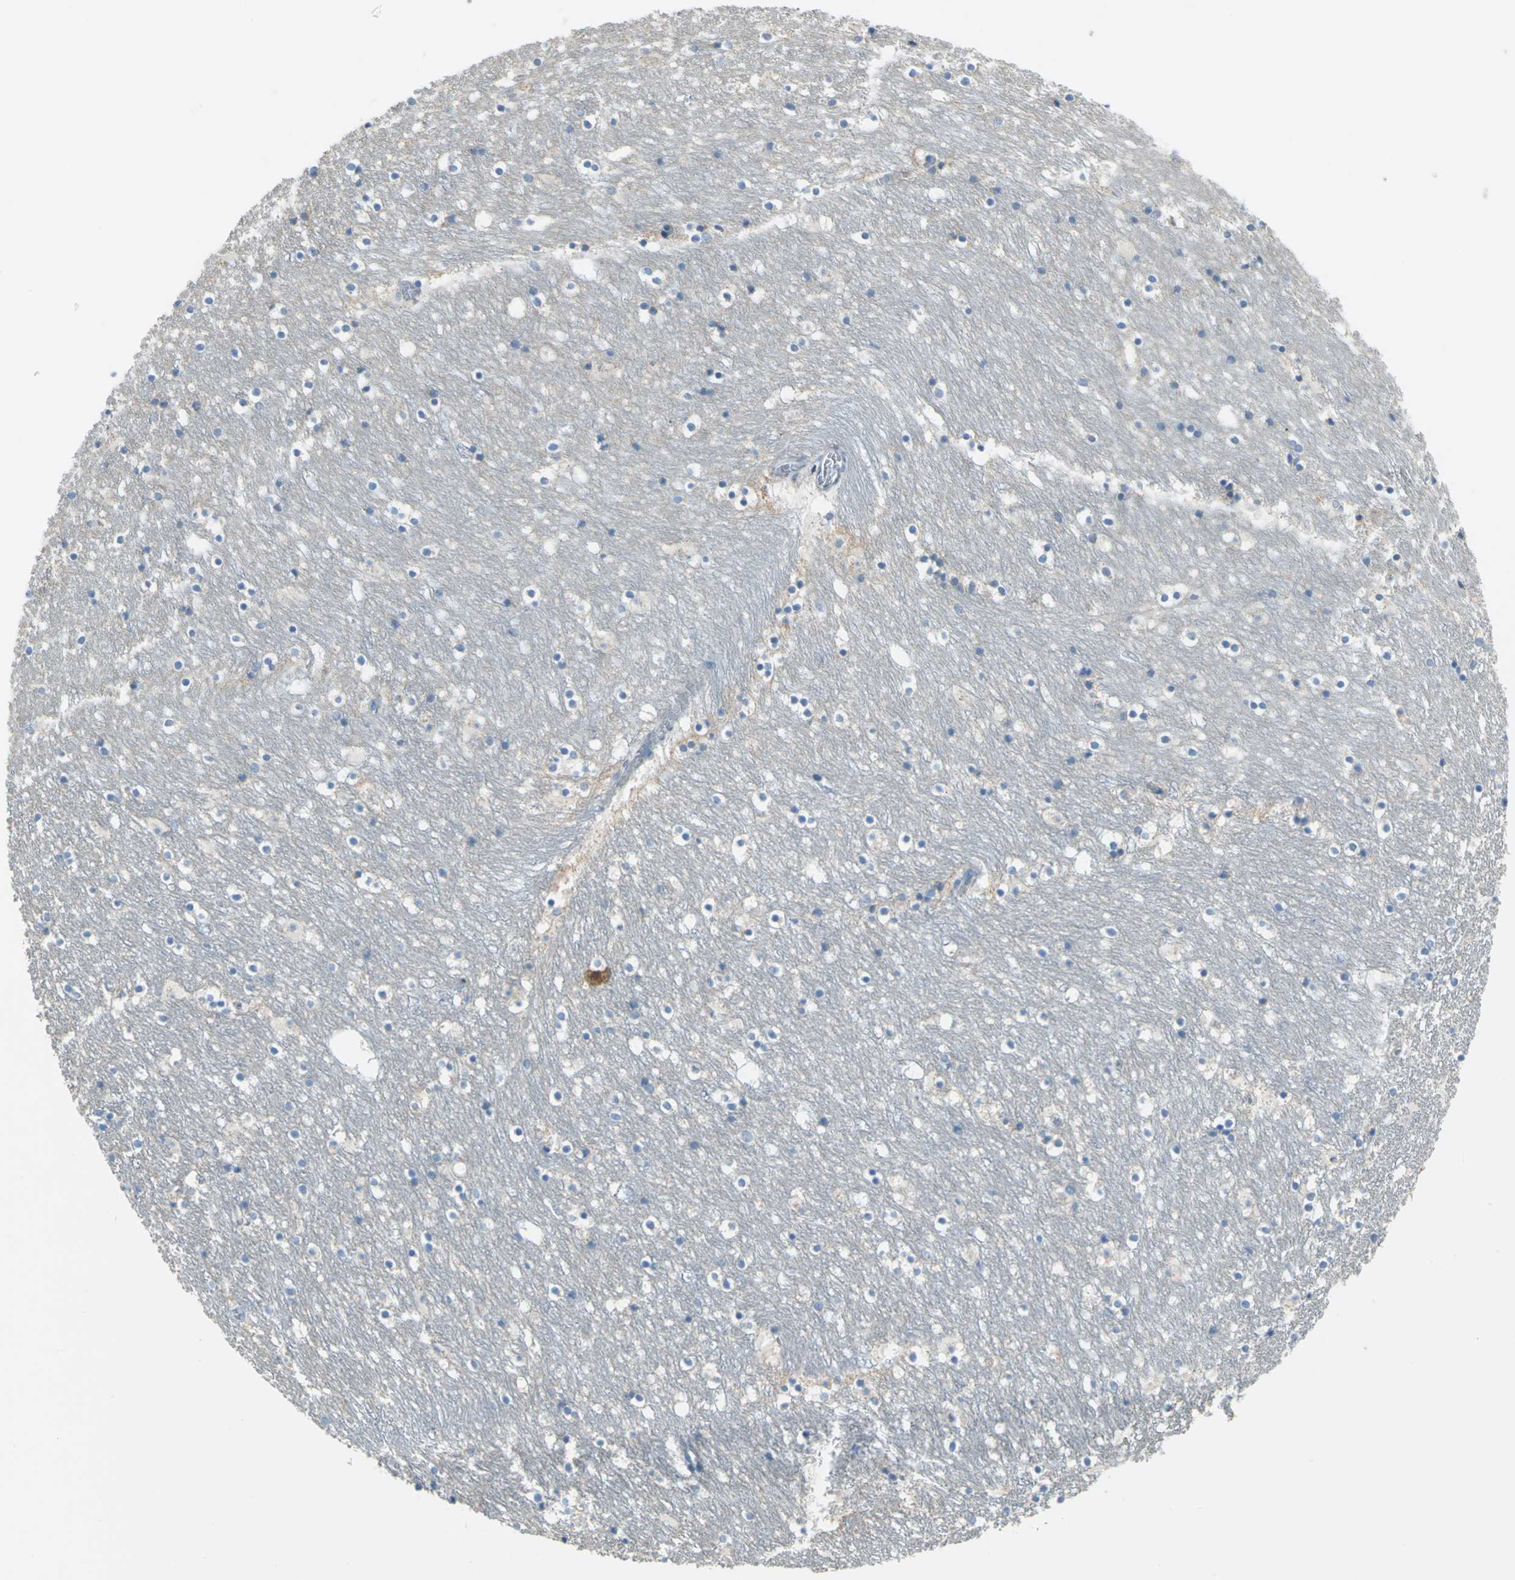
{"staining": {"intensity": "negative", "quantity": "none", "location": "none"}, "tissue": "caudate", "cell_type": "Glial cells", "image_type": "normal", "snomed": [{"axis": "morphology", "description": "Normal tissue, NOS"}, {"axis": "topography", "description": "Lateral ventricle wall"}], "caption": "DAB (3,3'-diaminobenzidine) immunohistochemical staining of unremarkable caudate exhibits no significant expression in glial cells.", "gene": "ALOX15", "patient": {"sex": "male", "age": 45}}